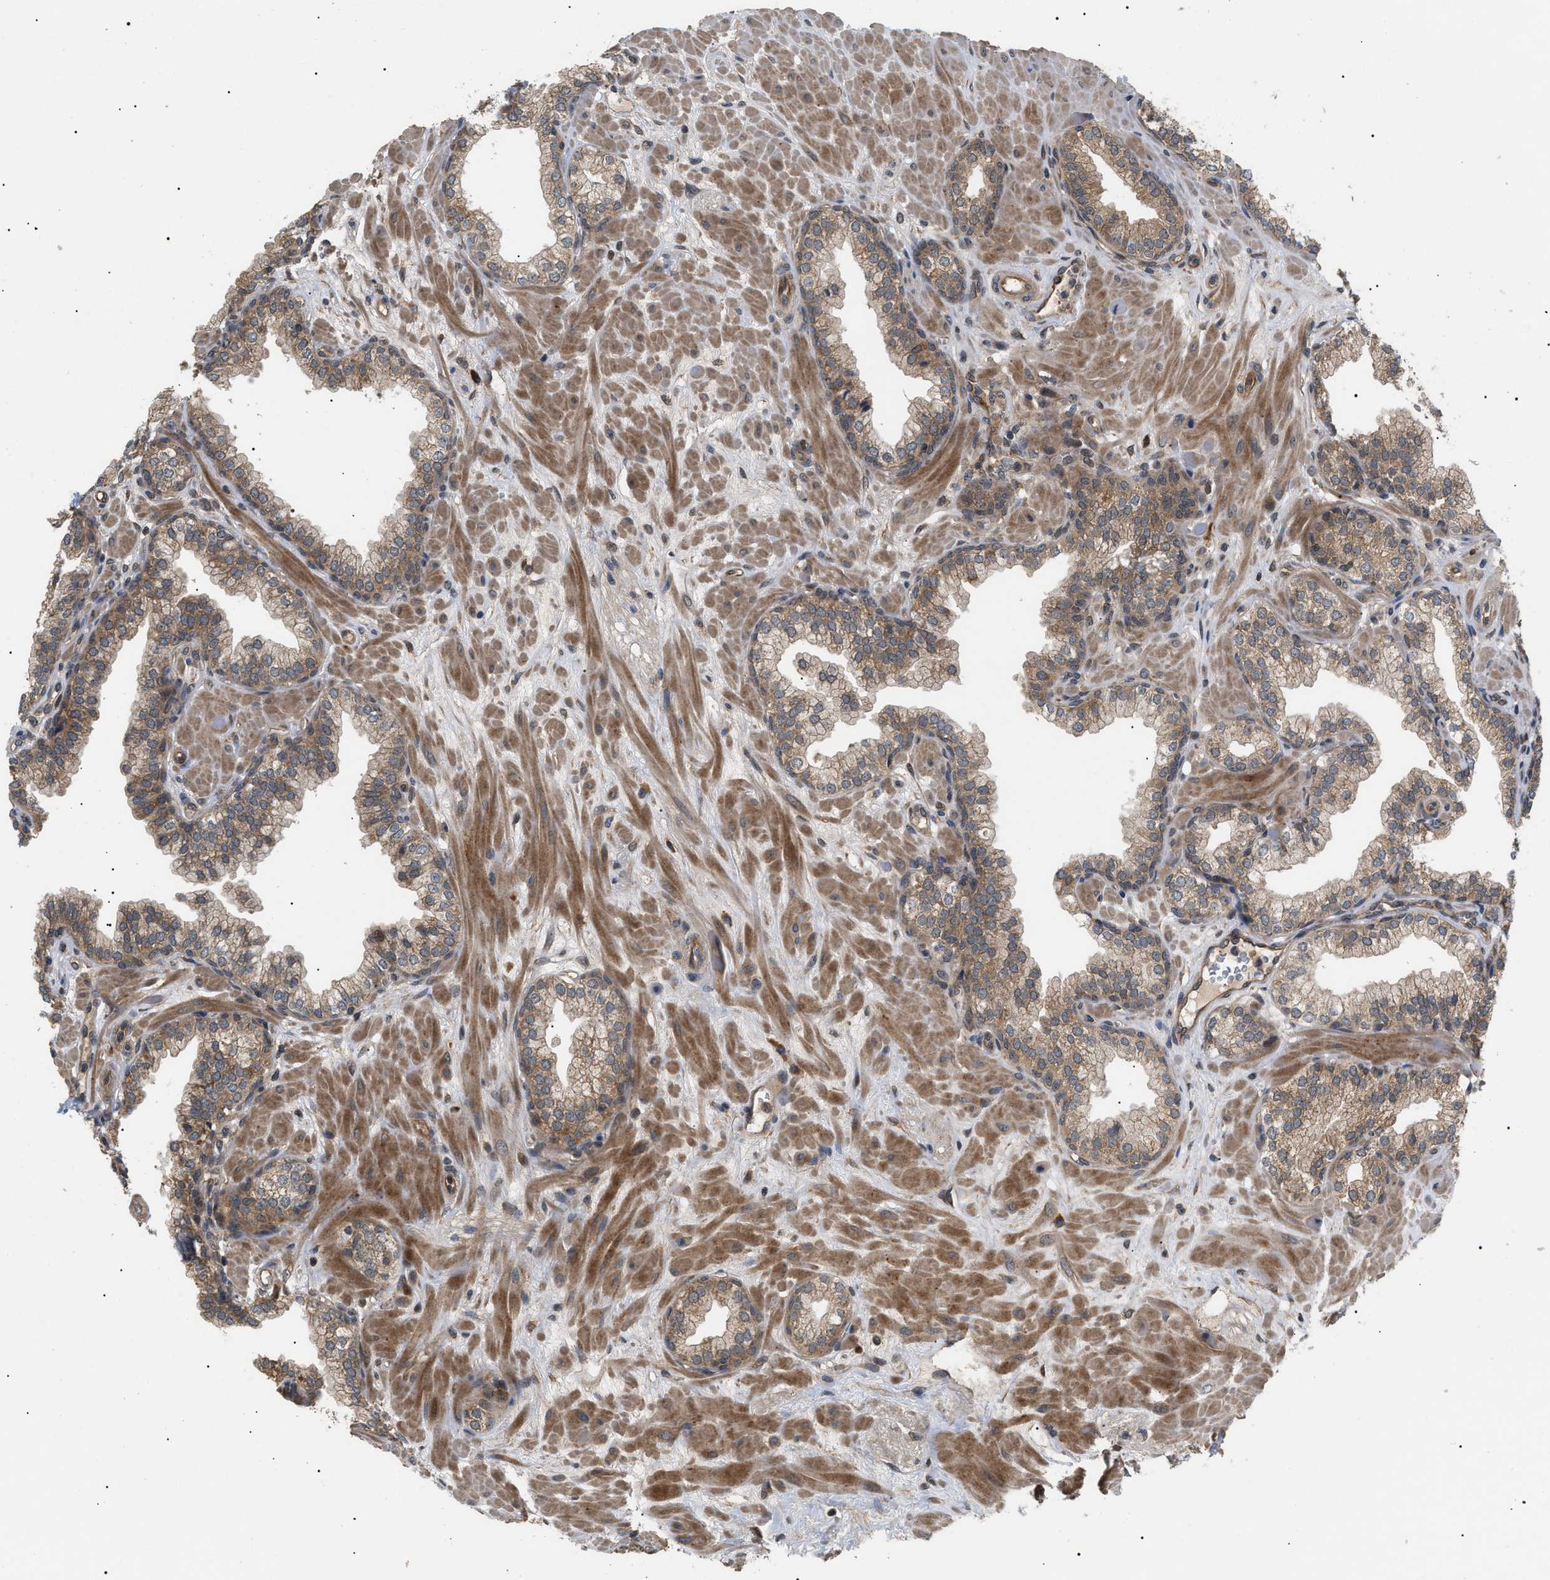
{"staining": {"intensity": "strong", "quantity": ">75%", "location": "cytoplasmic/membranous"}, "tissue": "prostate", "cell_type": "Glandular cells", "image_type": "normal", "snomed": [{"axis": "morphology", "description": "Normal tissue, NOS"}, {"axis": "morphology", "description": "Urothelial carcinoma, Low grade"}, {"axis": "topography", "description": "Urinary bladder"}, {"axis": "topography", "description": "Prostate"}], "caption": "Prostate stained with IHC demonstrates strong cytoplasmic/membranous staining in about >75% of glandular cells. (DAB IHC, brown staining for protein, blue staining for nuclei).", "gene": "ASTL", "patient": {"sex": "male", "age": 60}}